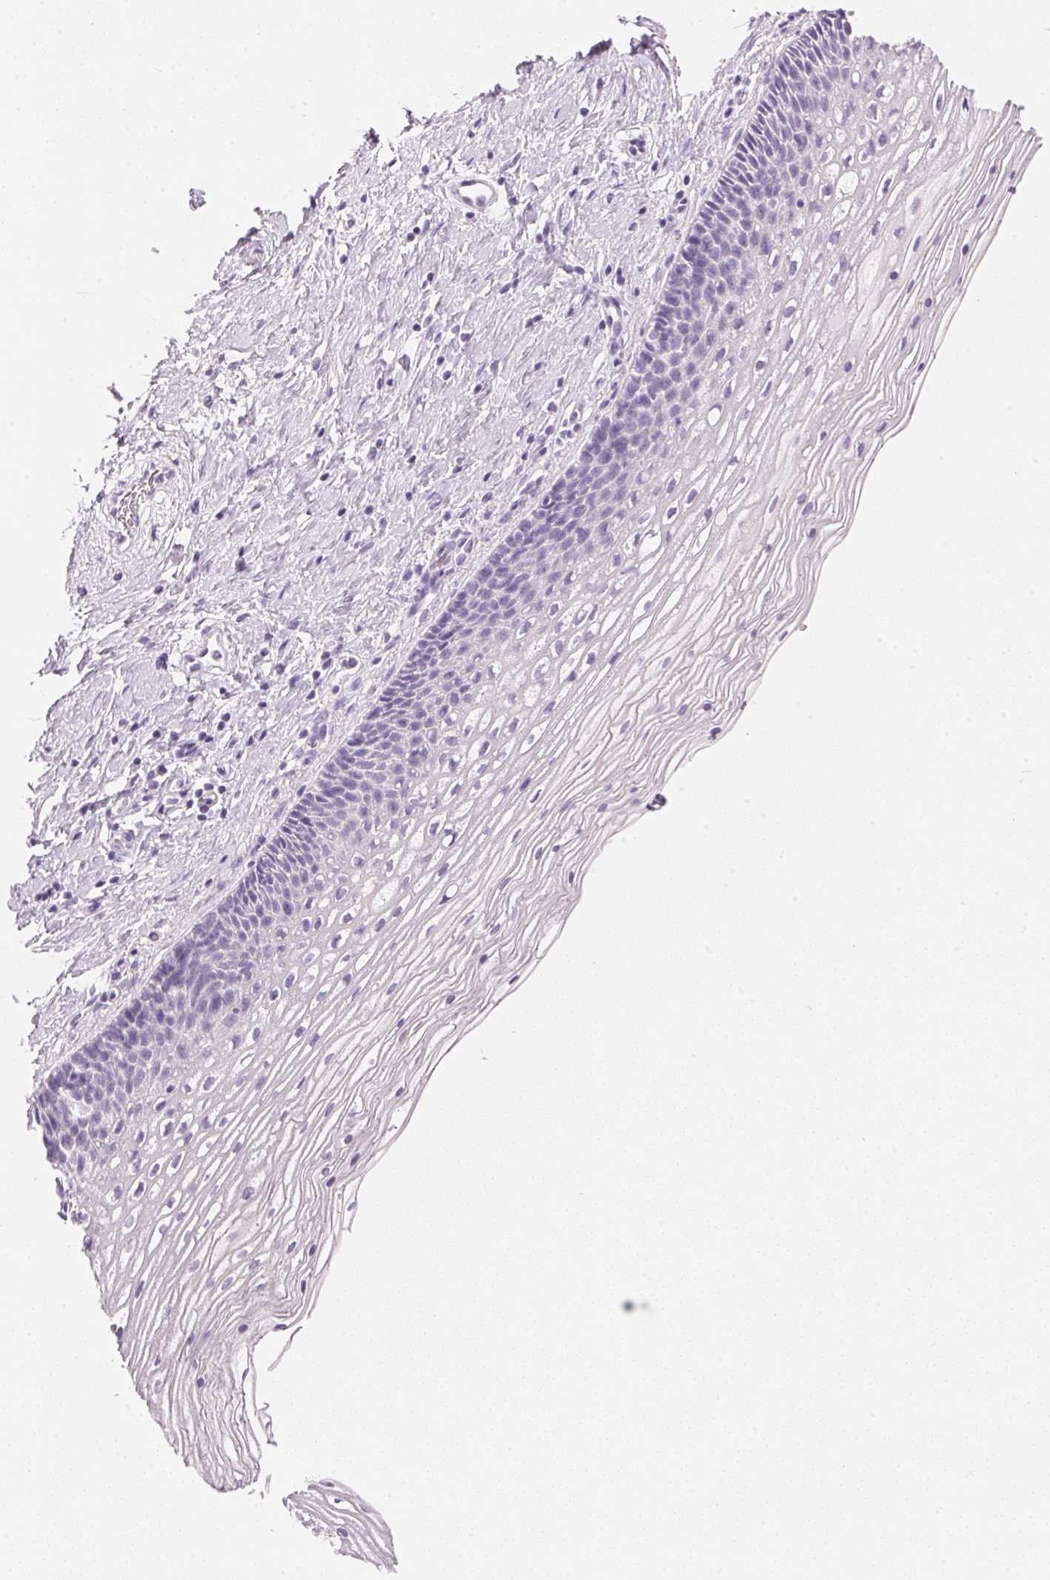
{"staining": {"intensity": "negative", "quantity": "none", "location": "none"}, "tissue": "cervix", "cell_type": "Glandular cells", "image_type": "normal", "snomed": [{"axis": "morphology", "description": "Normal tissue, NOS"}, {"axis": "topography", "description": "Cervix"}], "caption": "A histopathology image of cervix stained for a protein reveals no brown staining in glandular cells. The staining was performed using DAB (3,3'-diaminobenzidine) to visualize the protein expression in brown, while the nuclei were stained in blue with hematoxylin (Magnification: 20x).", "gene": "IGFBP1", "patient": {"sex": "female", "age": 34}}